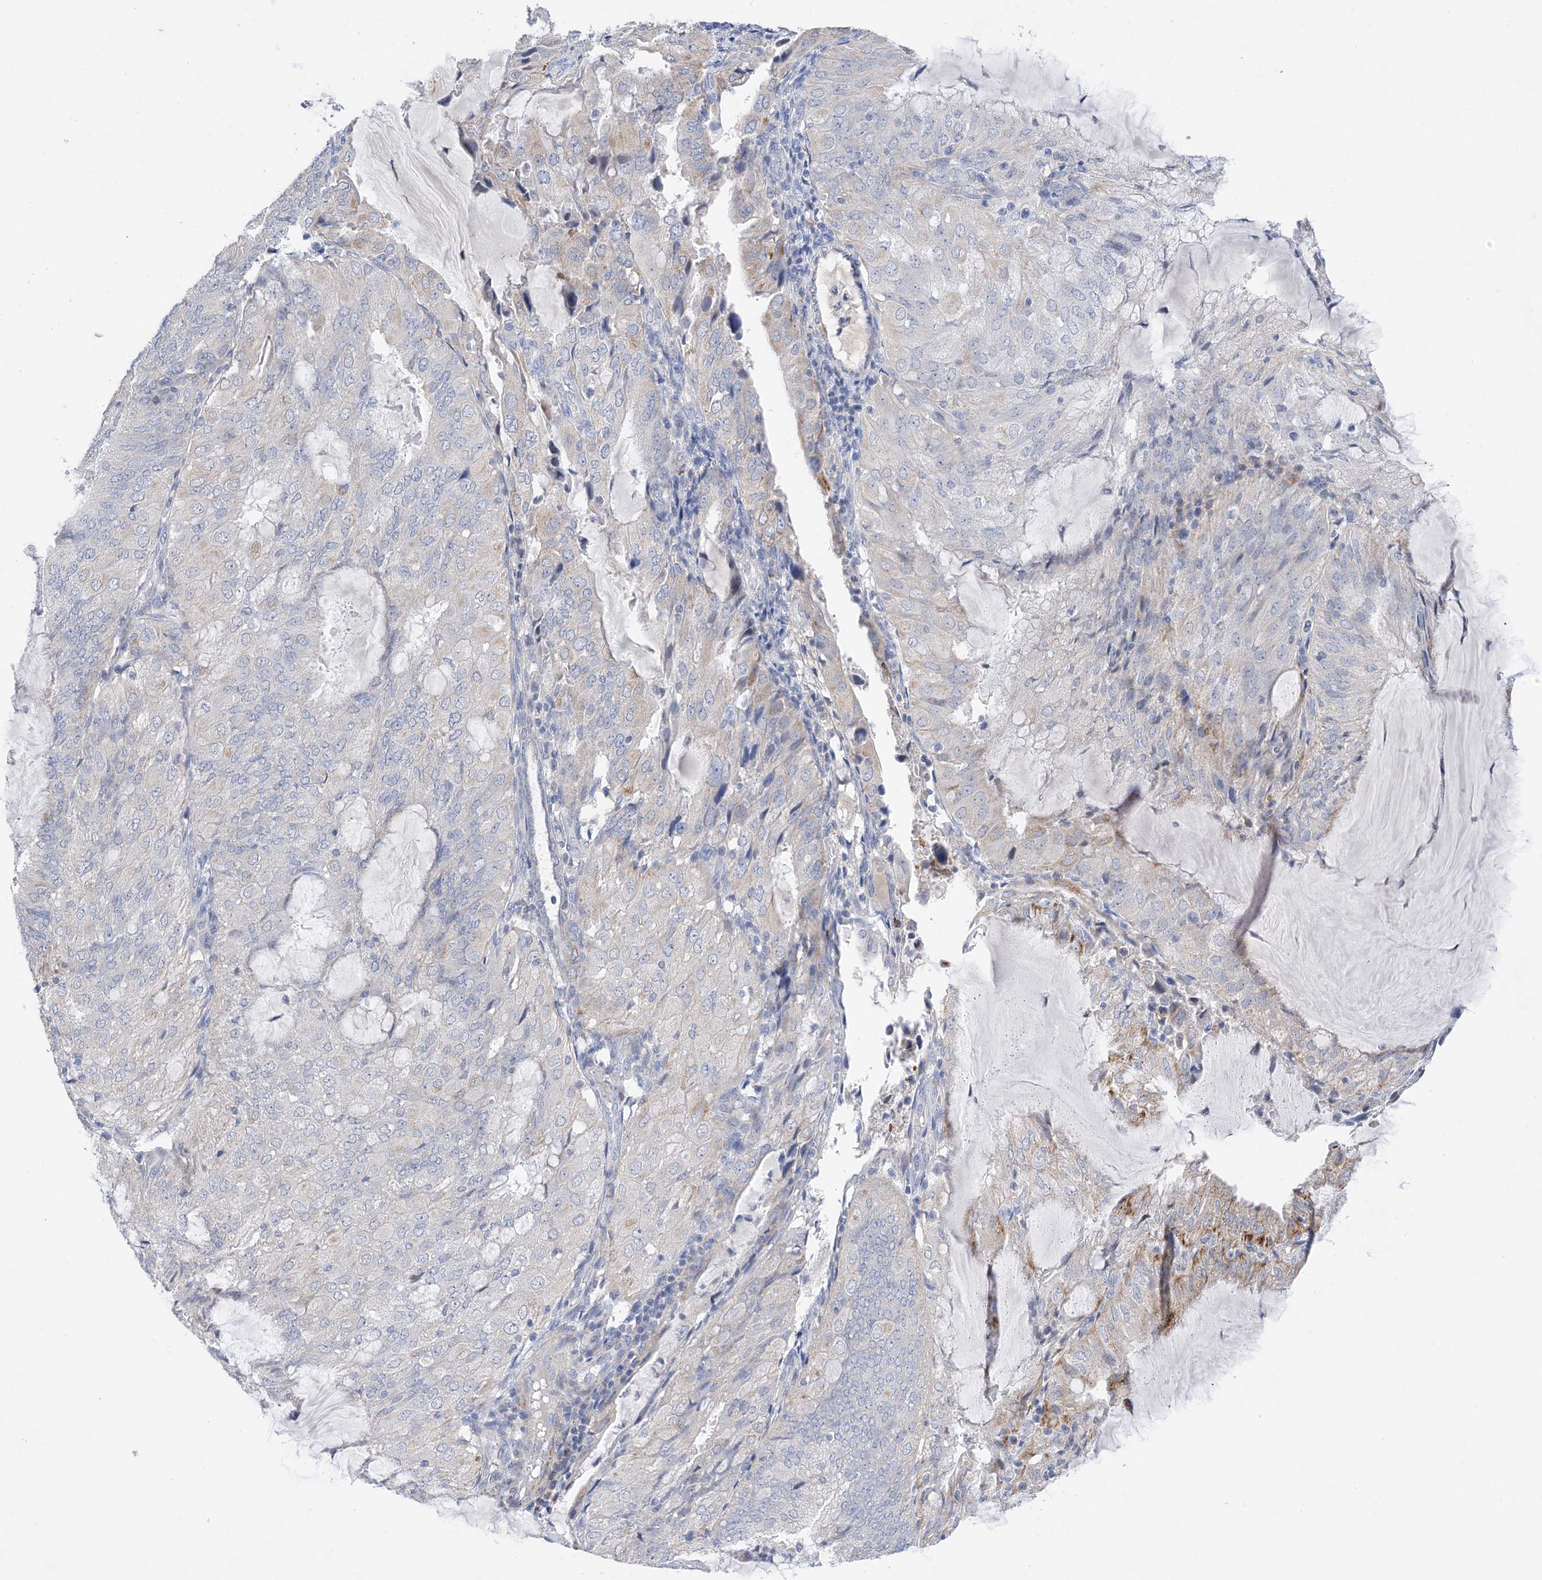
{"staining": {"intensity": "weak", "quantity": "<25%", "location": "cytoplasmic/membranous"}, "tissue": "endometrial cancer", "cell_type": "Tumor cells", "image_type": "cancer", "snomed": [{"axis": "morphology", "description": "Adenocarcinoma, NOS"}, {"axis": "topography", "description": "Endometrium"}], "caption": "Tumor cells are negative for protein expression in human endometrial adenocarcinoma. Nuclei are stained in blue.", "gene": "PLK4", "patient": {"sex": "female", "age": 81}}